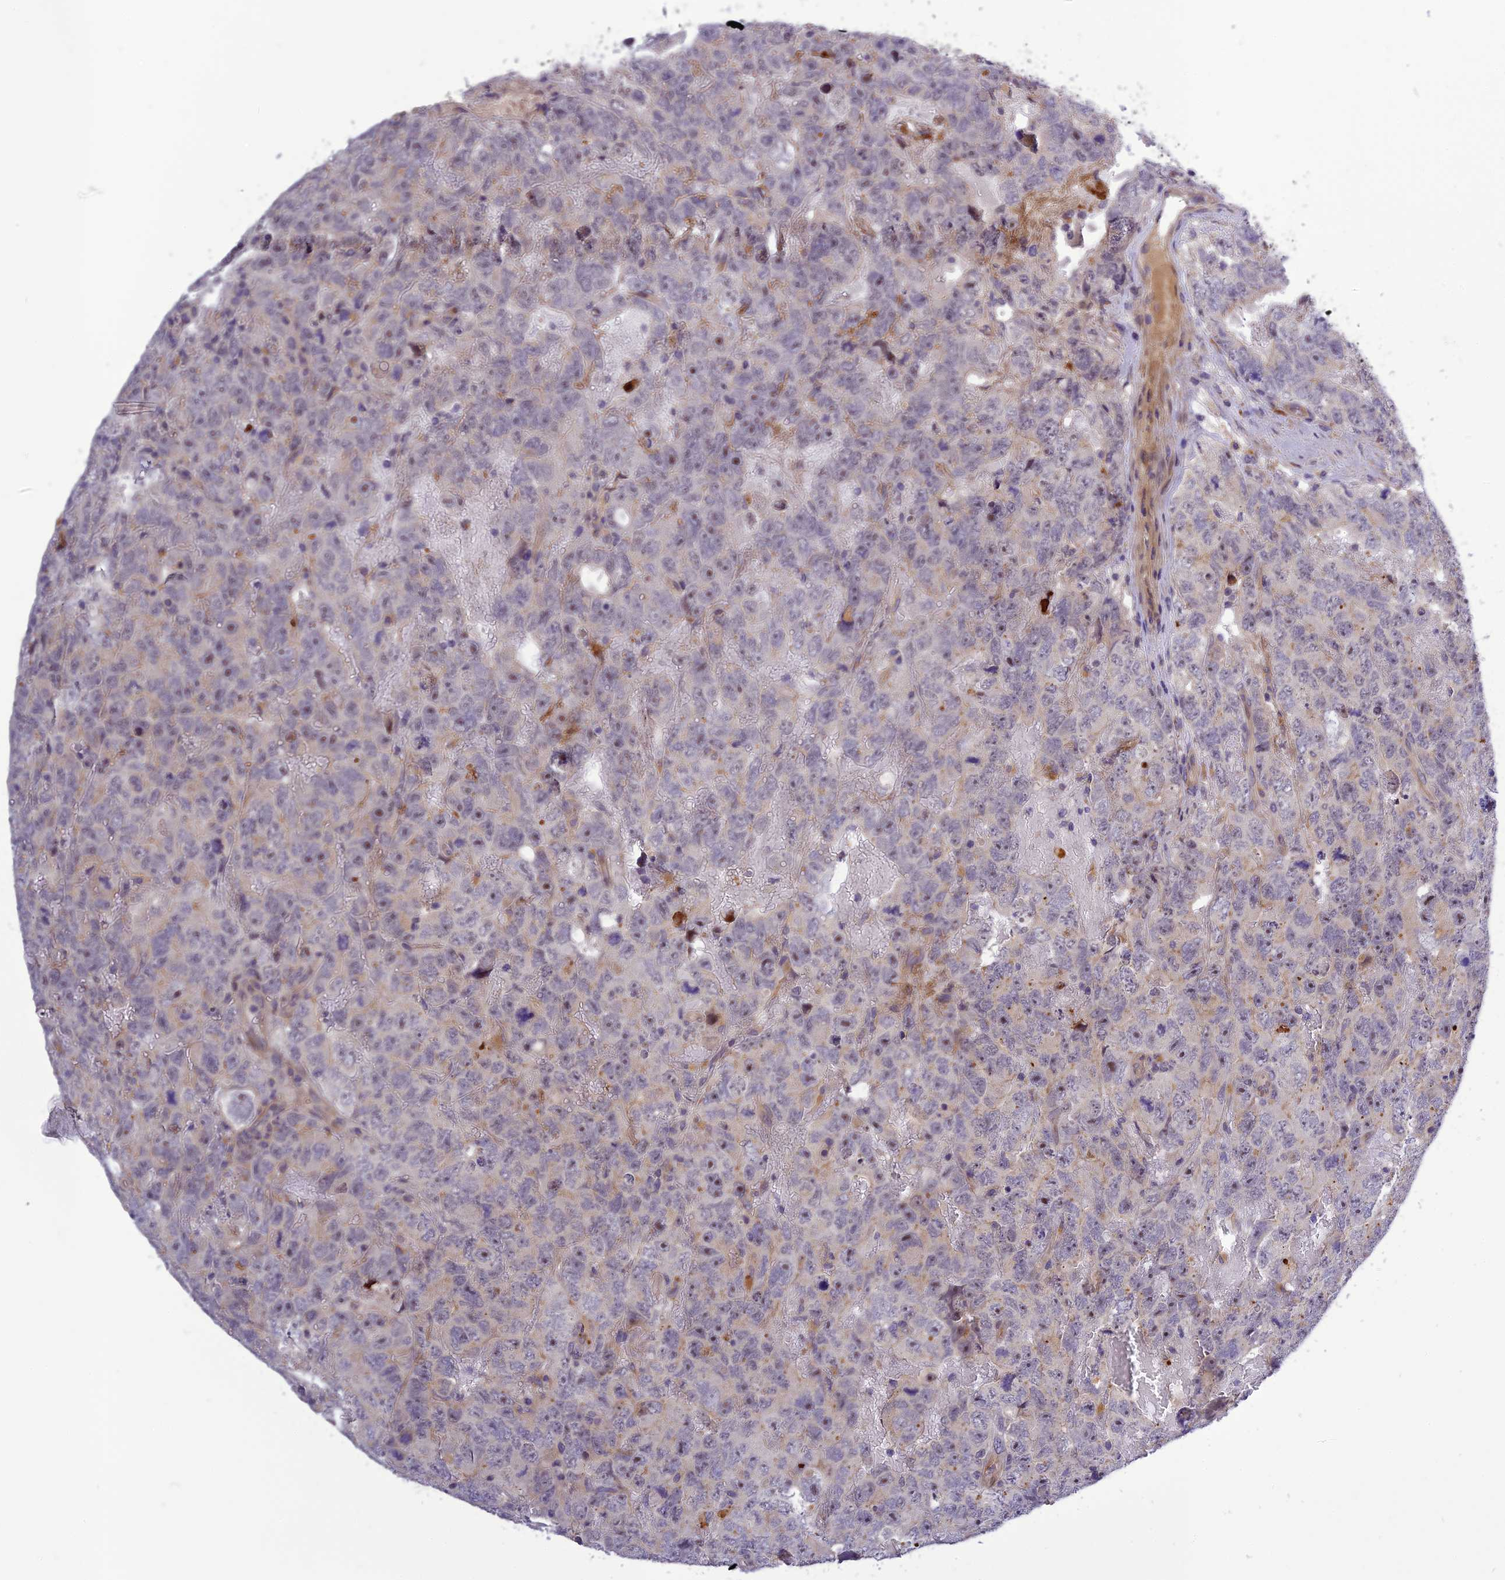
{"staining": {"intensity": "negative", "quantity": "none", "location": "none"}, "tissue": "testis cancer", "cell_type": "Tumor cells", "image_type": "cancer", "snomed": [{"axis": "morphology", "description": "Carcinoma, Embryonal, NOS"}, {"axis": "topography", "description": "Testis"}], "caption": "DAB immunohistochemical staining of human testis embryonal carcinoma shows no significant positivity in tumor cells.", "gene": "FNIP2", "patient": {"sex": "male", "age": 45}}